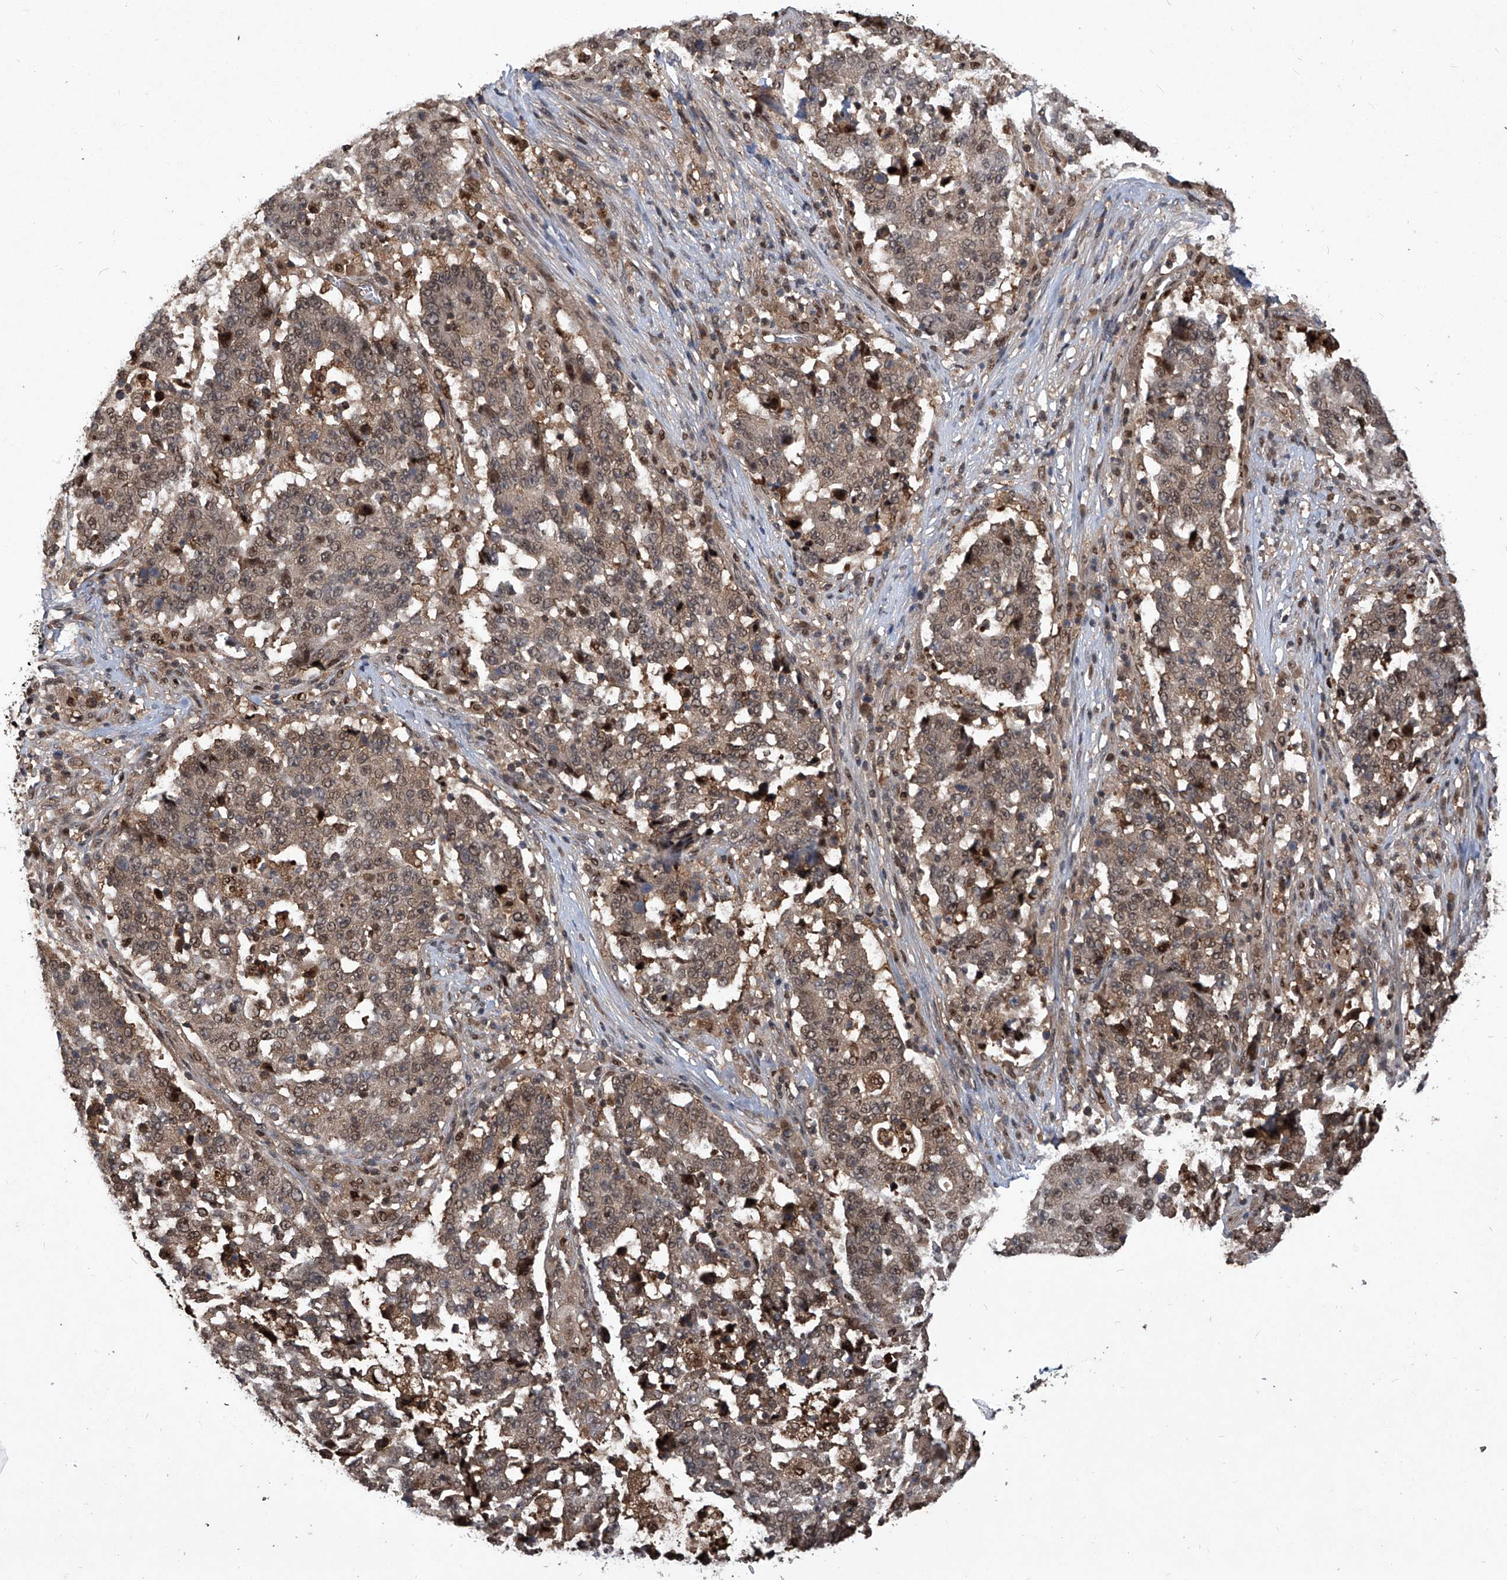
{"staining": {"intensity": "moderate", "quantity": ">75%", "location": "cytoplasmic/membranous,nuclear"}, "tissue": "stomach cancer", "cell_type": "Tumor cells", "image_type": "cancer", "snomed": [{"axis": "morphology", "description": "Adenocarcinoma, NOS"}, {"axis": "topography", "description": "Stomach"}], "caption": "This histopathology image reveals stomach cancer (adenocarcinoma) stained with immunohistochemistry (IHC) to label a protein in brown. The cytoplasmic/membranous and nuclear of tumor cells show moderate positivity for the protein. Nuclei are counter-stained blue.", "gene": "PSMB1", "patient": {"sex": "male", "age": 59}}